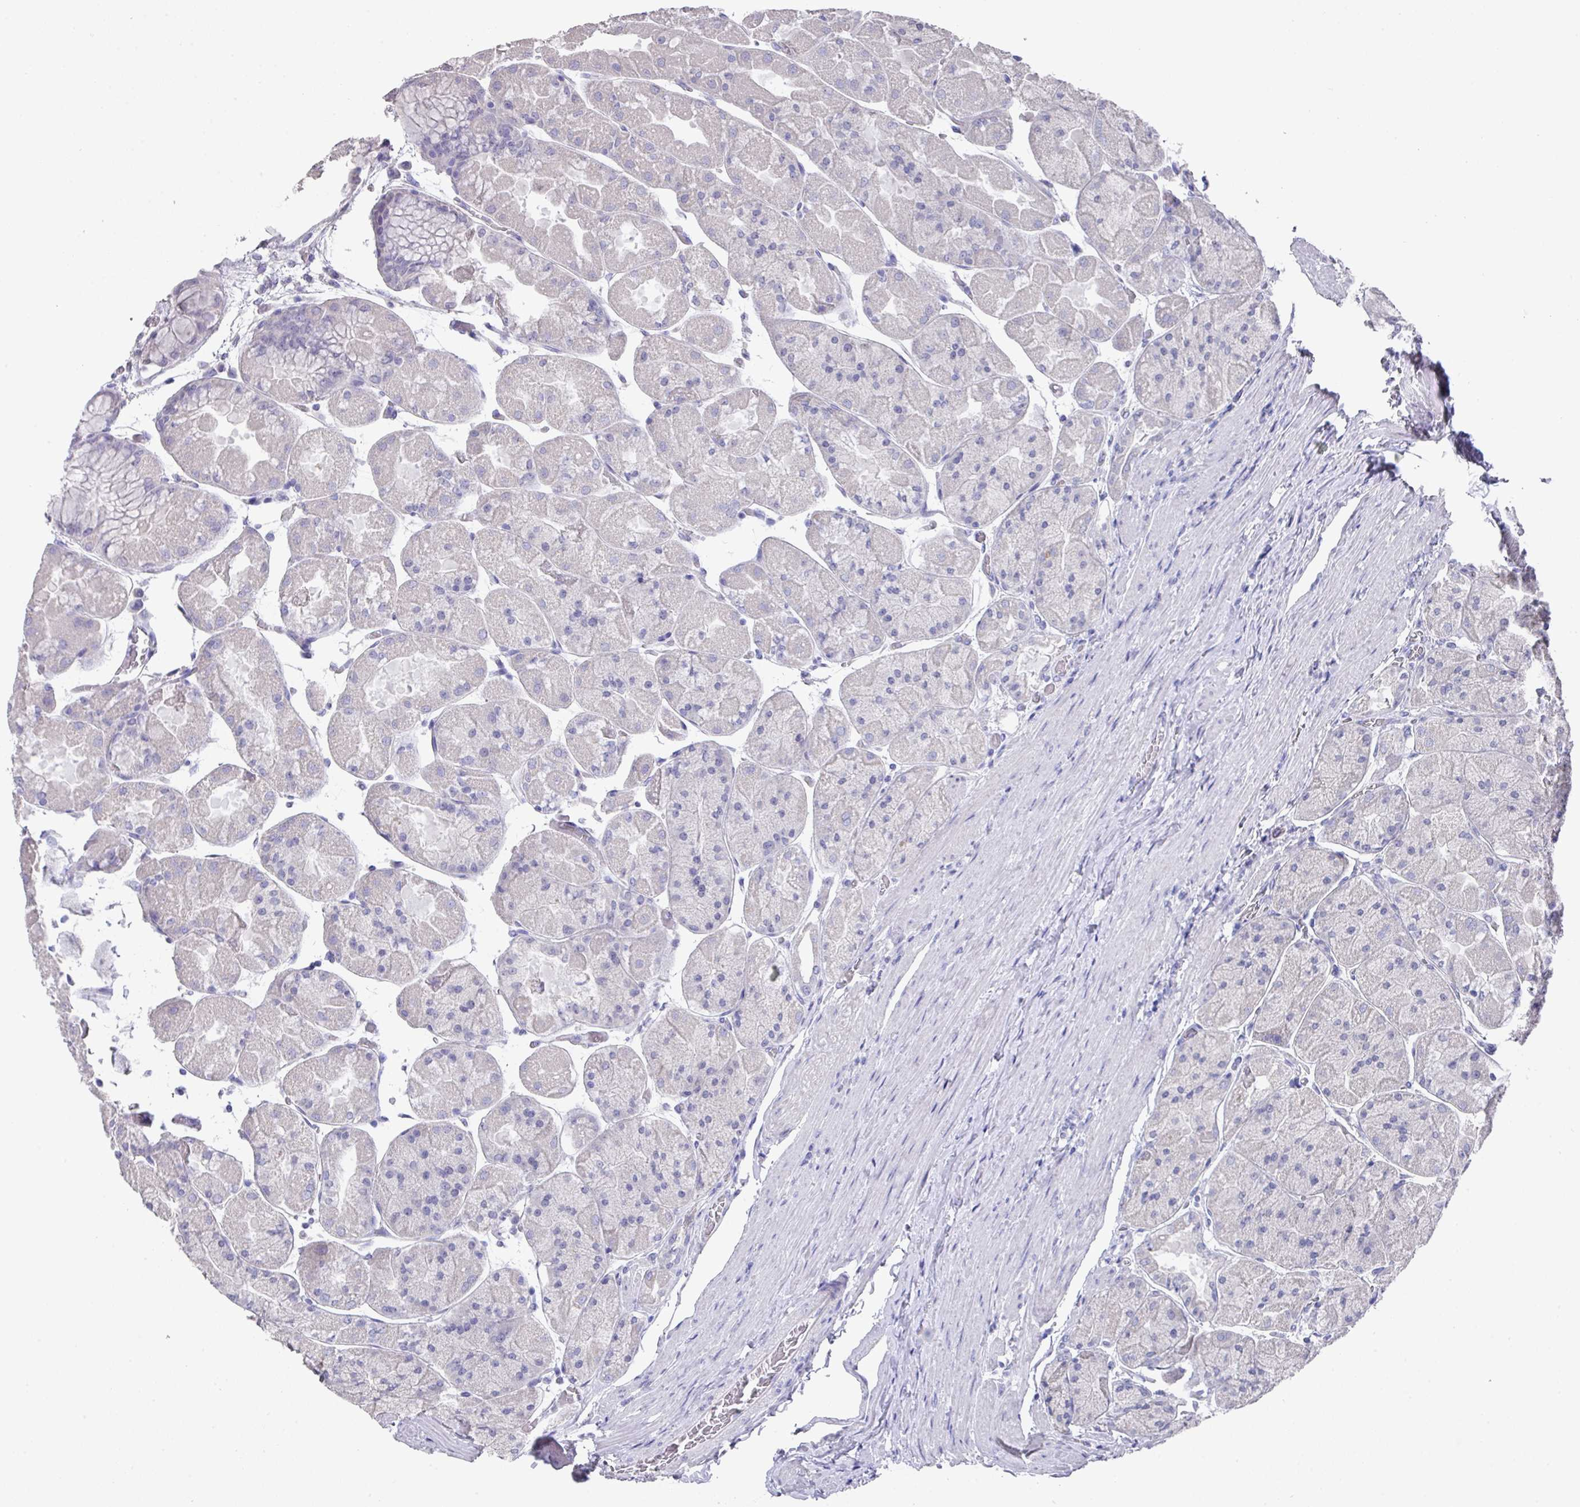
{"staining": {"intensity": "negative", "quantity": "none", "location": "none"}, "tissue": "stomach", "cell_type": "Glandular cells", "image_type": "normal", "snomed": [{"axis": "morphology", "description": "Normal tissue, NOS"}, {"axis": "topography", "description": "Stomach"}], "caption": "An IHC micrograph of benign stomach is shown. There is no staining in glandular cells of stomach. Brightfield microscopy of immunohistochemistry stained with DAB (3,3'-diaminobenzidine) (brown) and hematoxylin (blue), captured at high magnification.", "gene": "DAZ1", "patient": {"sex": "female", "age": 61}}